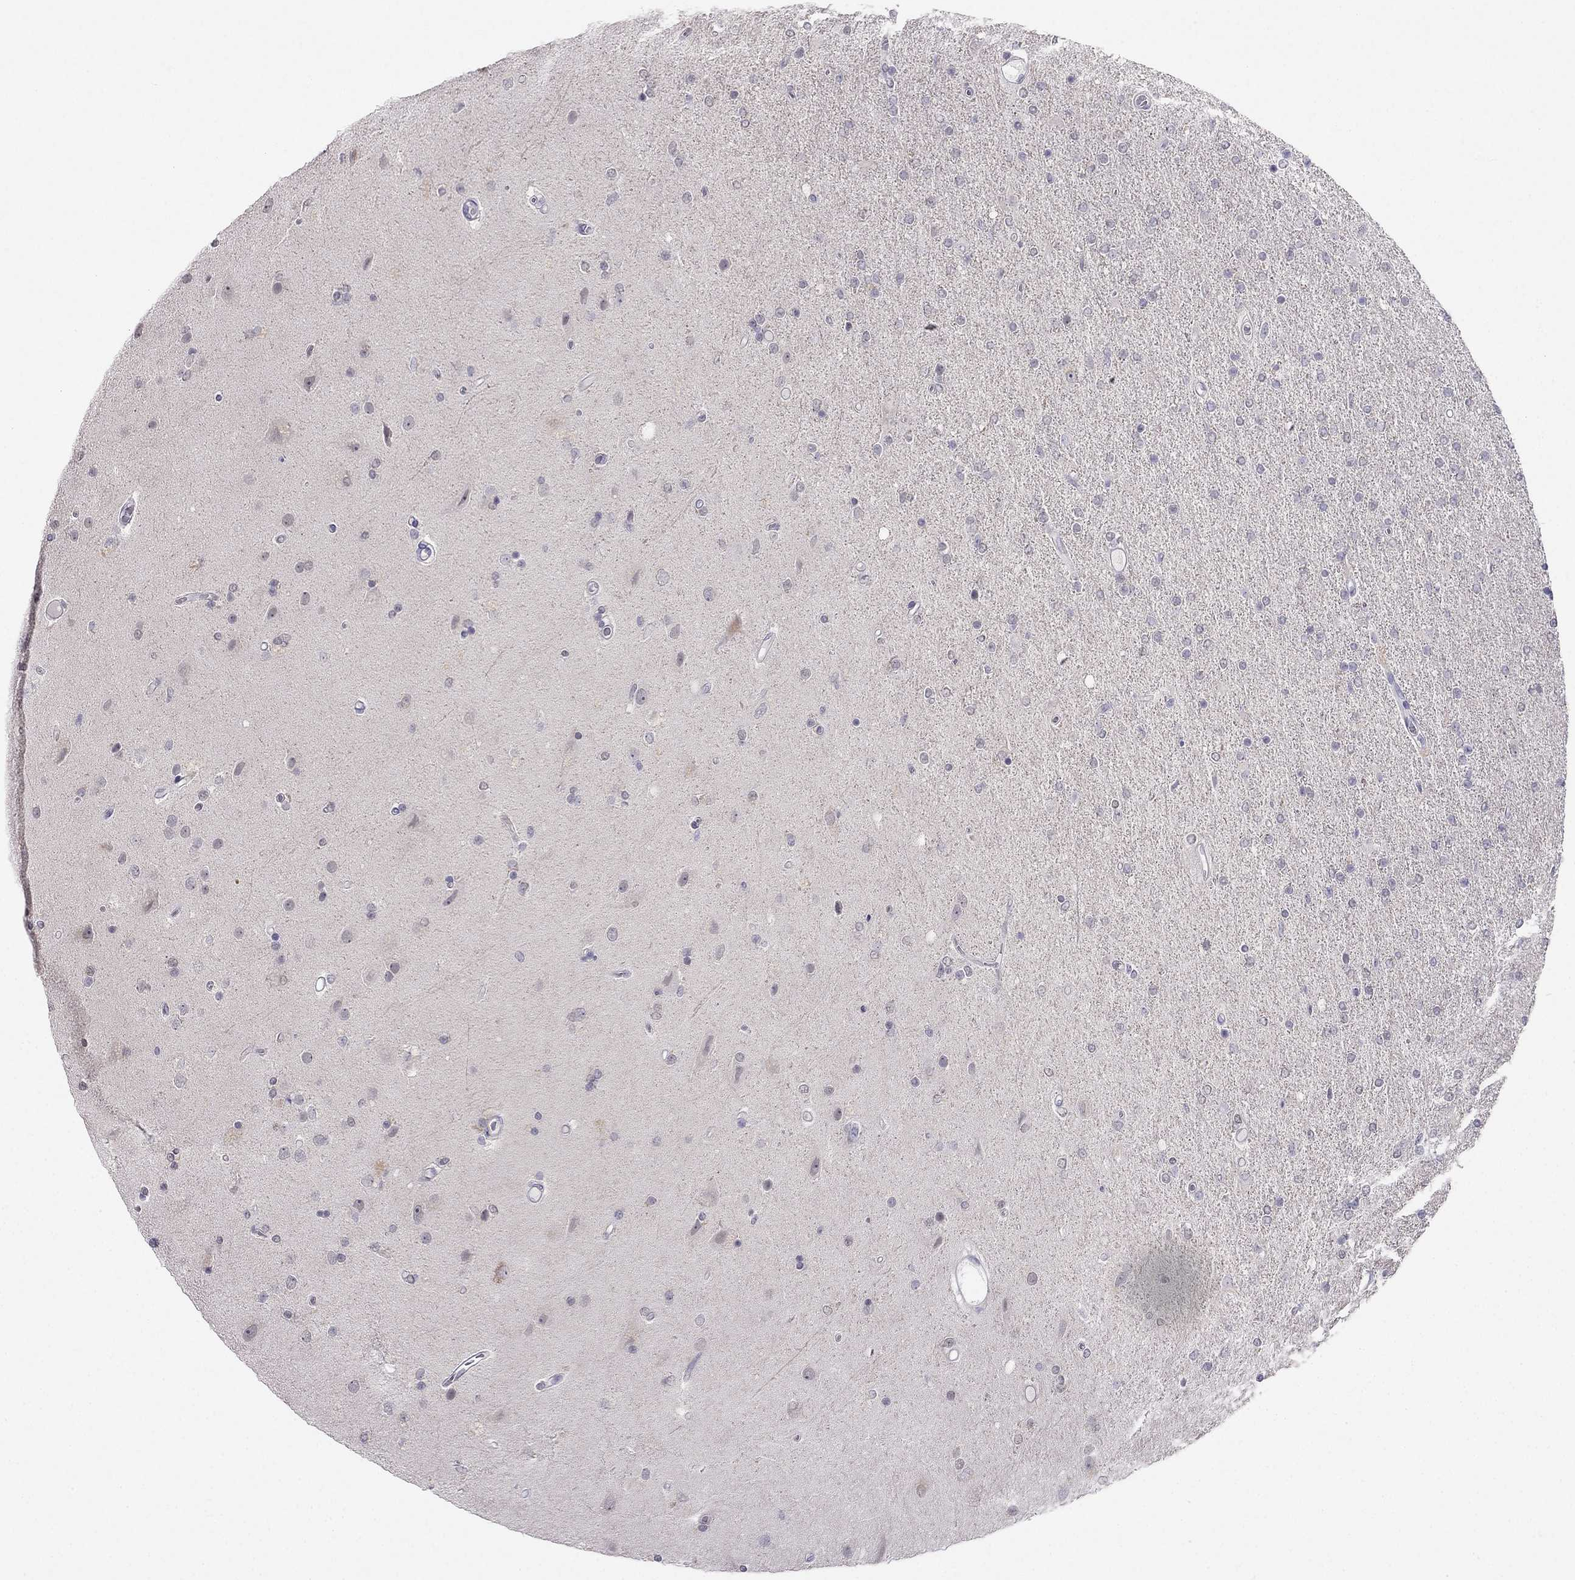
{"staining": {"intensity": "negative", "quantity": "none", "location": "none"}, "tissue": "glioma", "cell_type": "Tumor cells", "image_type": "cancer", "snomed": [{"axis": "morphology", "description": "Glioma, malignant, High grade"}, {"axis": "topography", "description": "Cerebral cortex"}], "caption": "Immunohistochemistry (IHC) micrograph of malignant high-grade glioma stained for a protein (brown), which demonstrates no expression in tumor cells.", "gene": "C16orf89", "patient": {"sex": "male", "age": 70}}